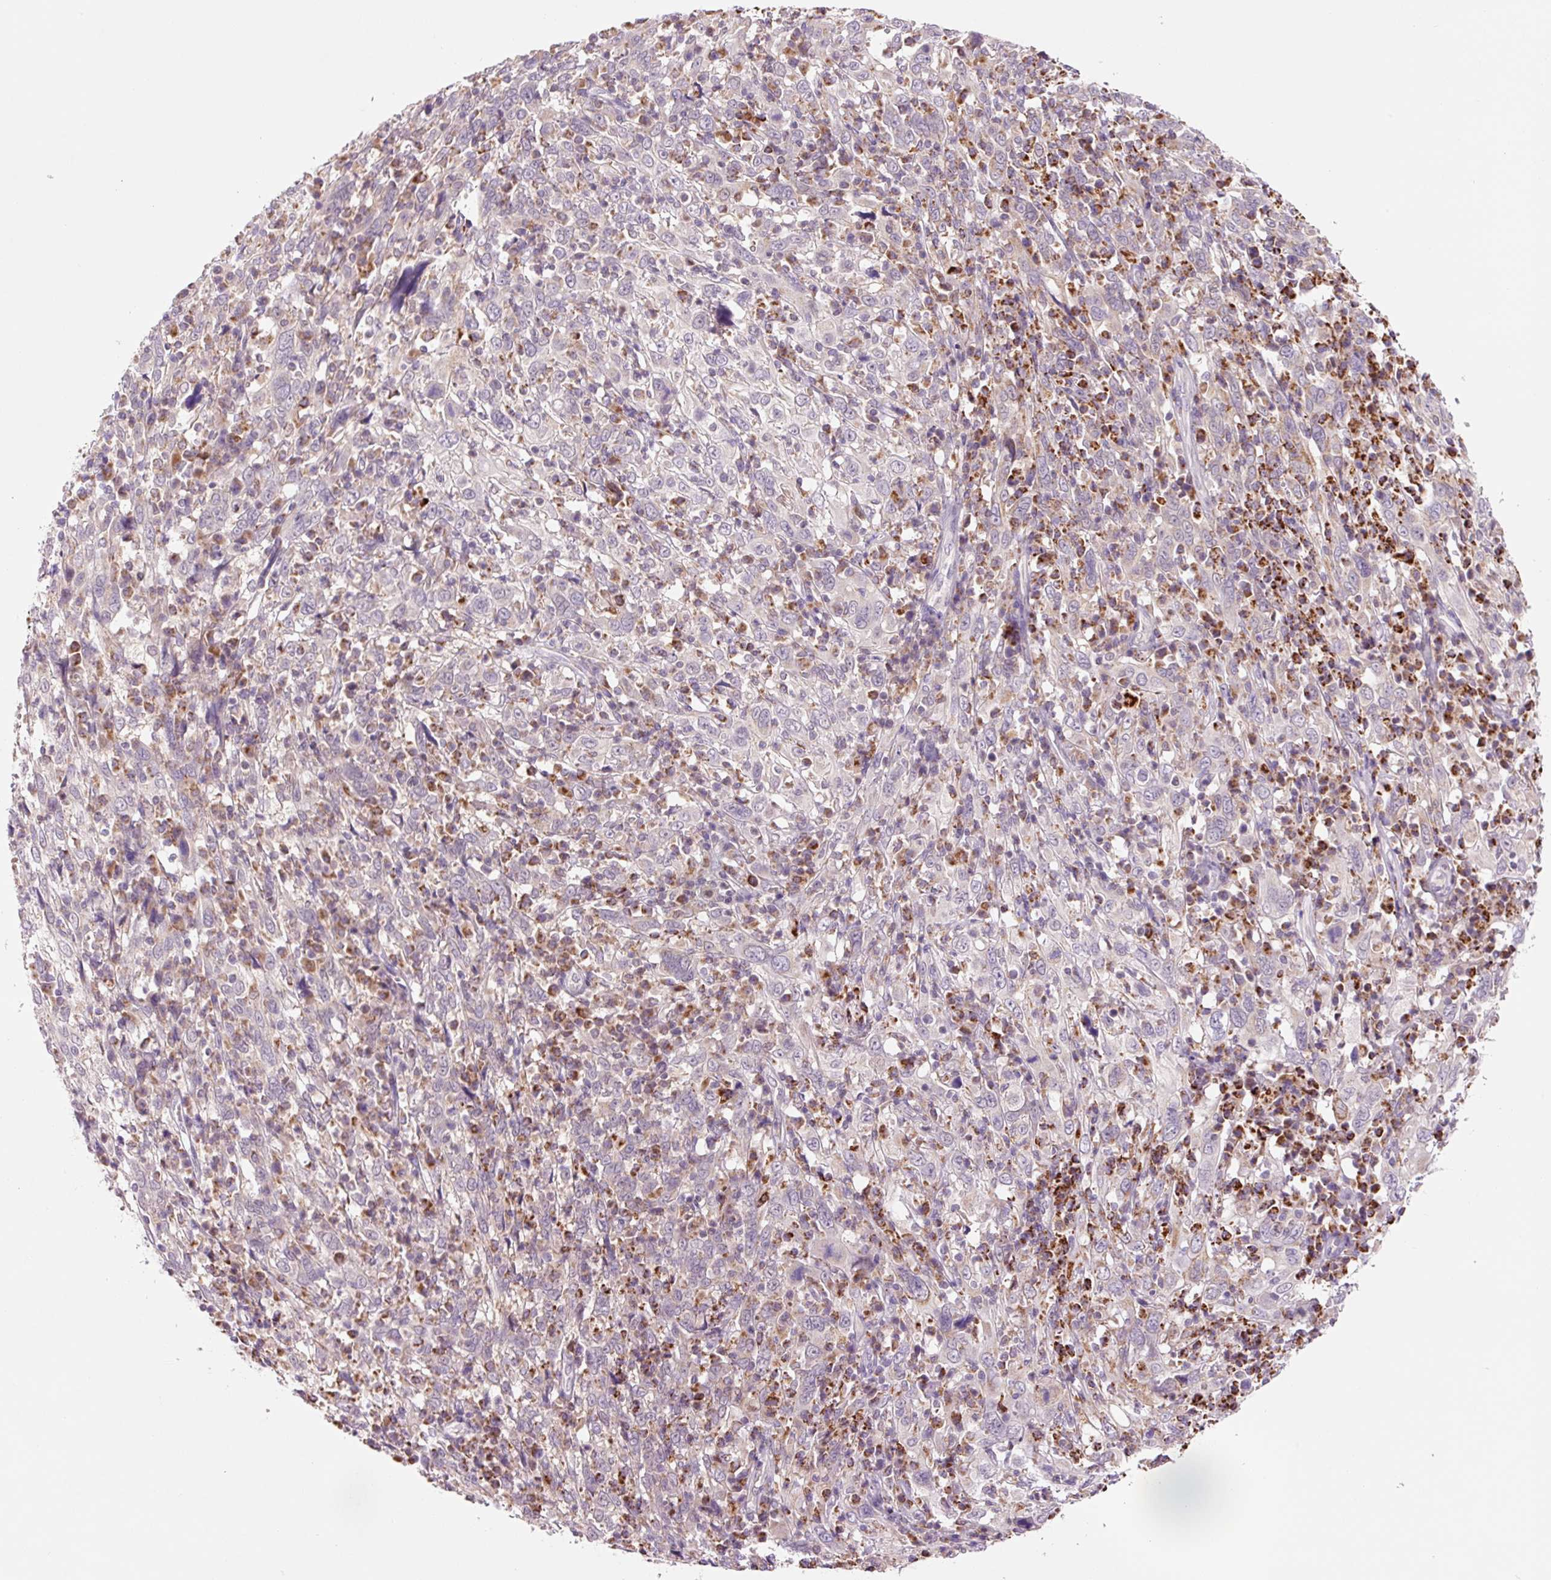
{"staining": {"intensity": "negative", "quantity": "none", "location": "none"}, "tissue": "cervical cancer", "cell_type": "Tumor cells", "image_type": "cancer", "snomed": [{"axis": "morphology", "description": "Squamous cell carcinoma, NOS"}, {"axis": "topography", "description": "Cervix"}], "caption": "IHC photomicrograph of cervical cancer (squamous cell carcinoma) stained for a protein (brown), which demonstrates no positivity in tumor cells.", "gene": "PCK2", "patient": {"sex": "female", "age": 46}}